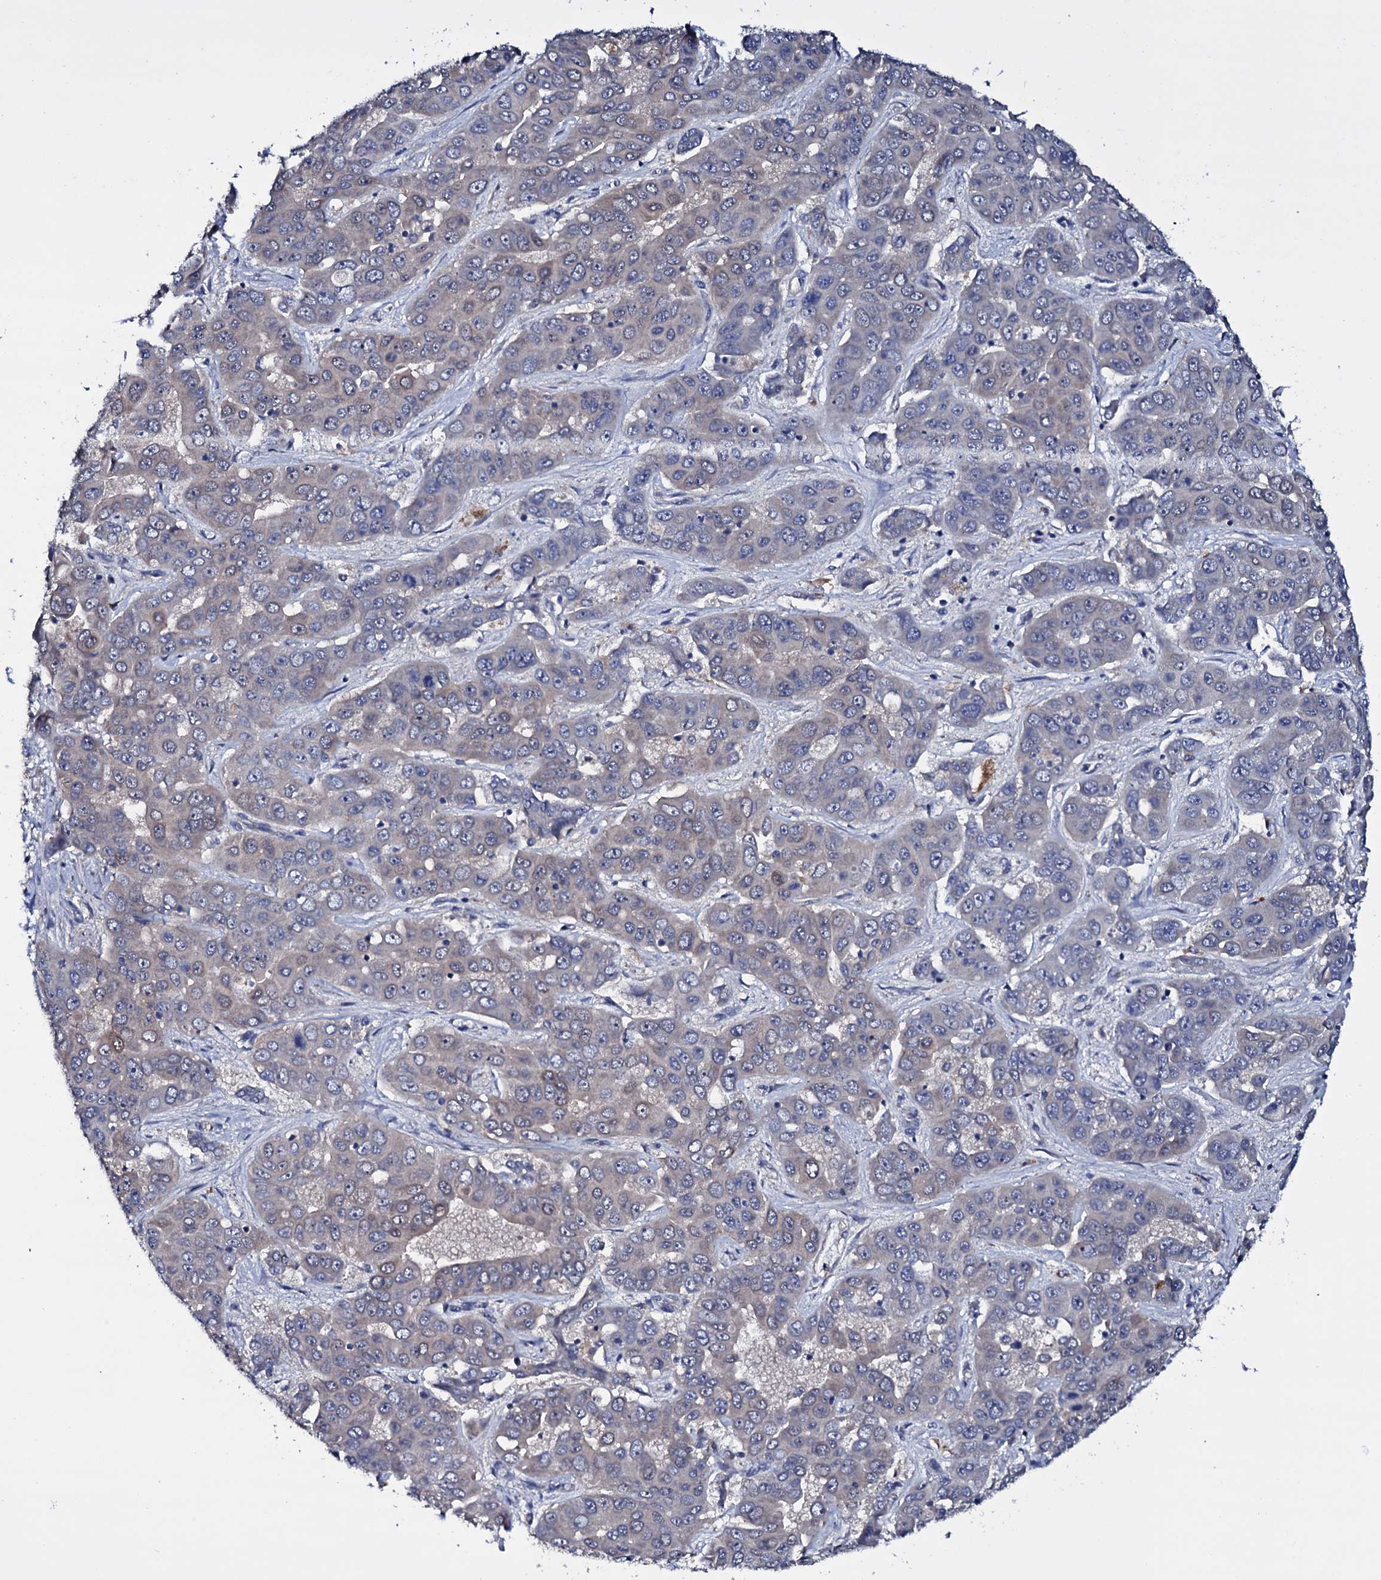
{"staining": {"intensity": "weak", "quantity": "<25%", "location": "cytoplasmic/membranous"}, "tissue": "liver cancer", "cell_type": "Tumor cells", "image_type": "cancer", "snomed": [{"axis": "morphology", "description": "Cholangiocarcinoma"}, {"axis": "topography", "description": "Liver"}], "caption": "High power microscopy micrograph of an IHC histopathology image of liver cholangiocarcinoma, revealing no significant expression in tumor cells. (Brightfield microscopy of DAB IHC at high magnification).", "gene": "BCL2L14", "patient": {"sex": "female", "age": 52}}